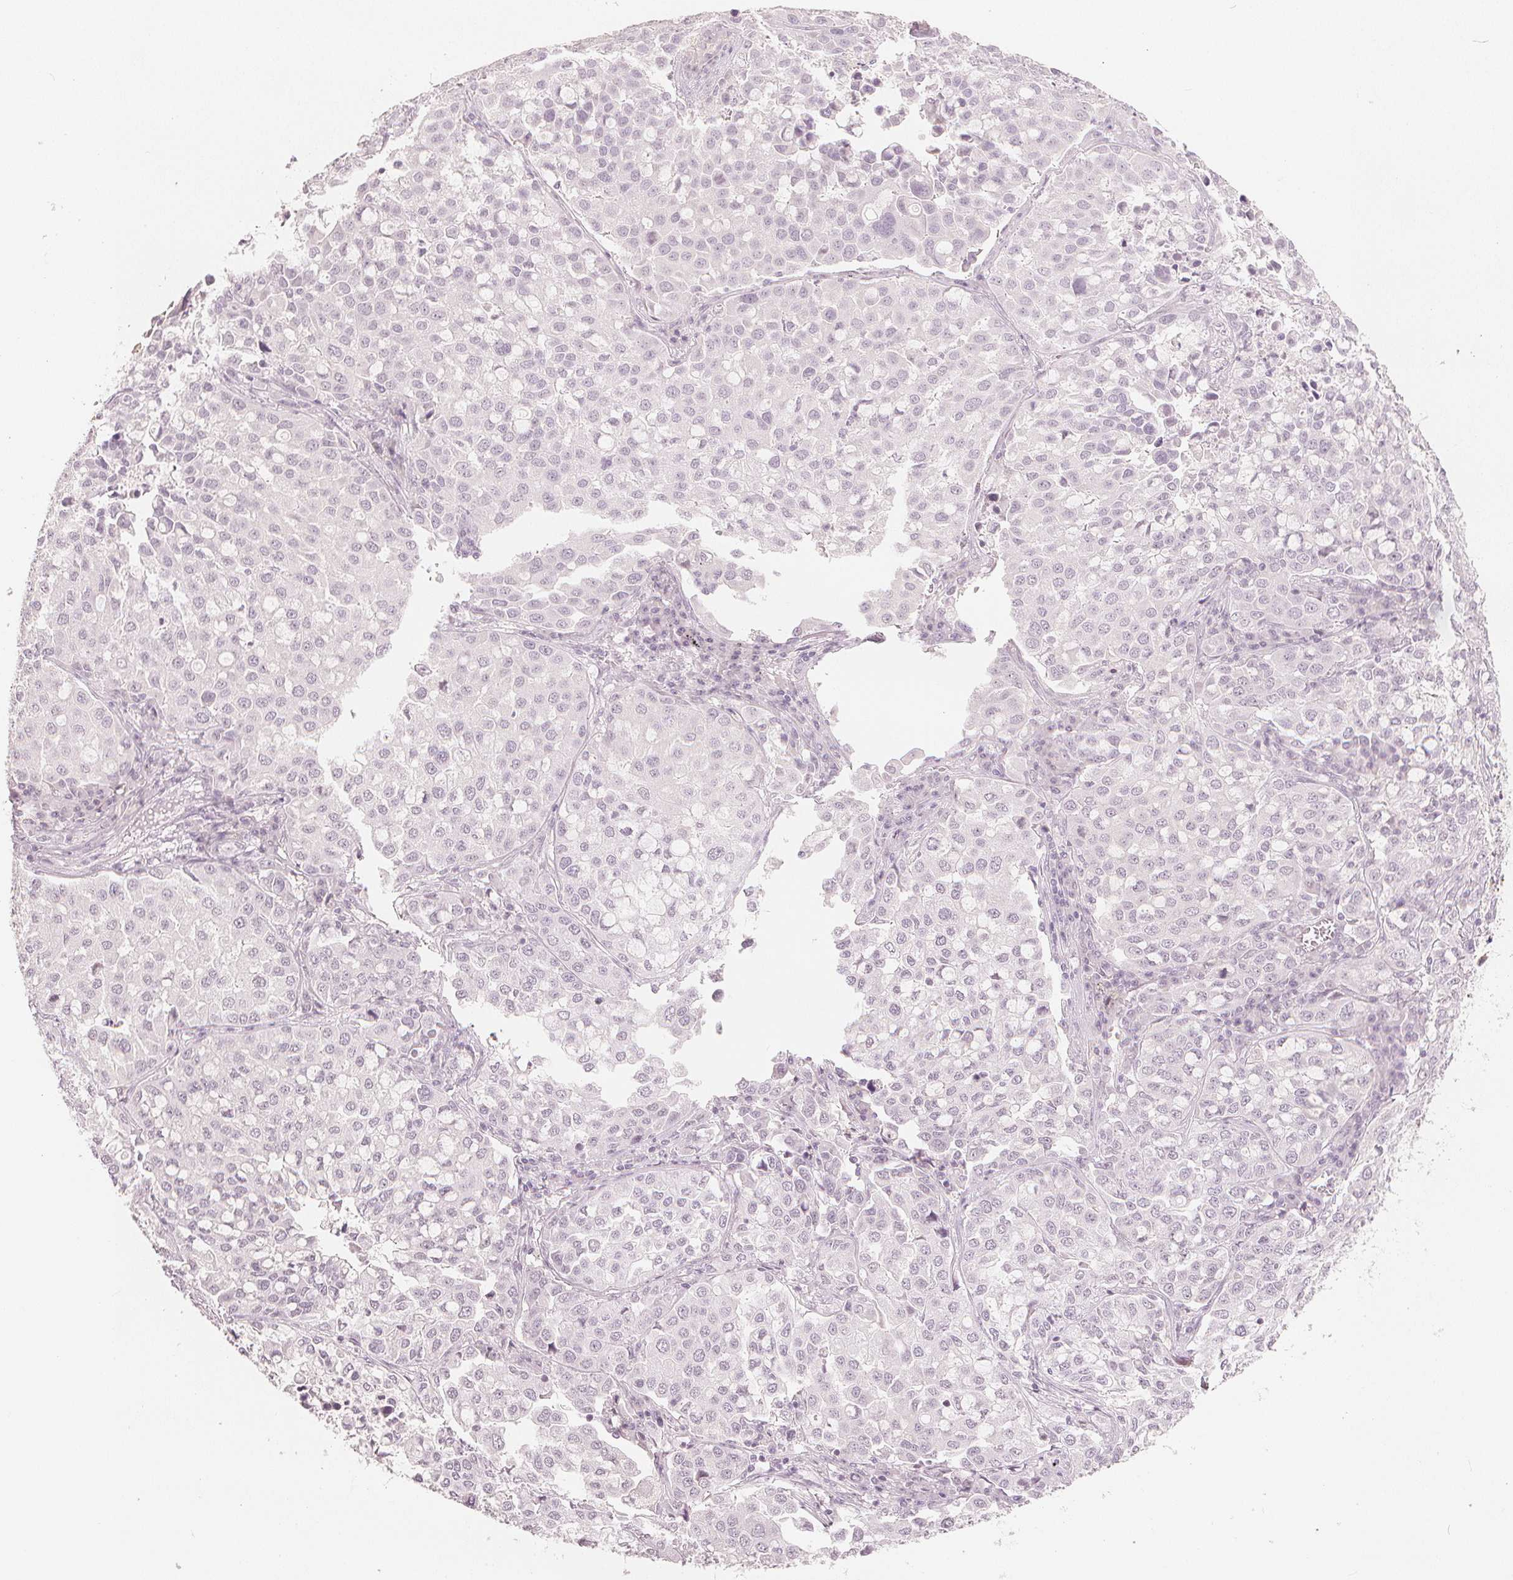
{"staining": {"intensity": "negative", "quantity": "none", "location": "none"}, "tissue": "lung cancer", "cell_type": "Tumor cells", "image_type": "cancer", "snomed": [{"axis": "morphology", "description": "Adenocarcinoma, NOS"}, {"axis": "morphology", "description": "Adenocarcinoma, metastatic, NOS"}, {"axis": "topography", "description": "Lymph node"}, {"axis": "topography", "description": "Lung"}], "caption": "Histopathology image shows no protein positivity in tumor cells of lung metastatic adenocarcinoma tissue.", "gene": "CALB1", "patient": {"sex": "female", "age": 65}}